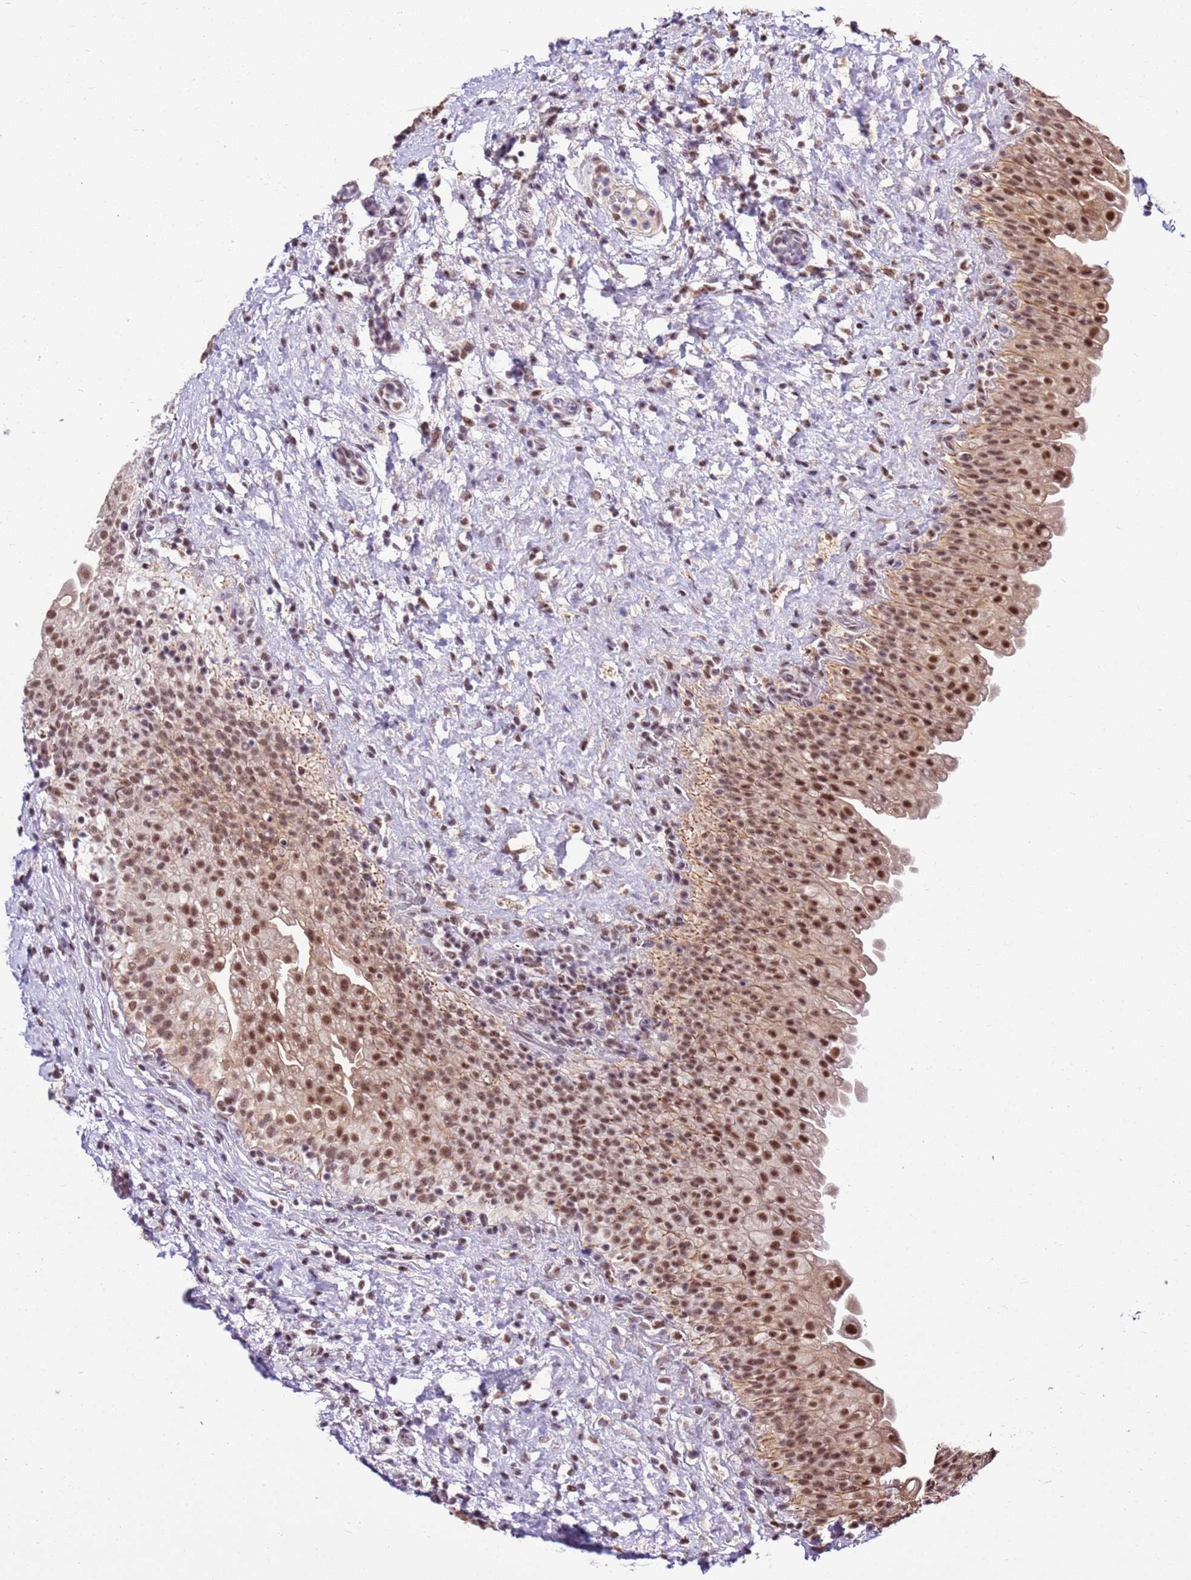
{"staining": {"intensity": "moderate", "quantity": ">75%", "location": "nuclear"}, "tissue": "urinary bladder", "cell_type": "Urothelial cells", "image_type": "normal", "snomed": [{"axis": "morphology", "description": "Normal tissue, NOS"}, {"axis": "topography", "description": "Urinary bladder"}], "caption": "Immunohistochemistry (DAB) staining of unremarkable human urinary bladder exhibits moderate nuclear protein positivity in approximately >75% of urothelial cells.", "gene": "AKAP8L", "patient": {"sex": "female", "age": 27}}